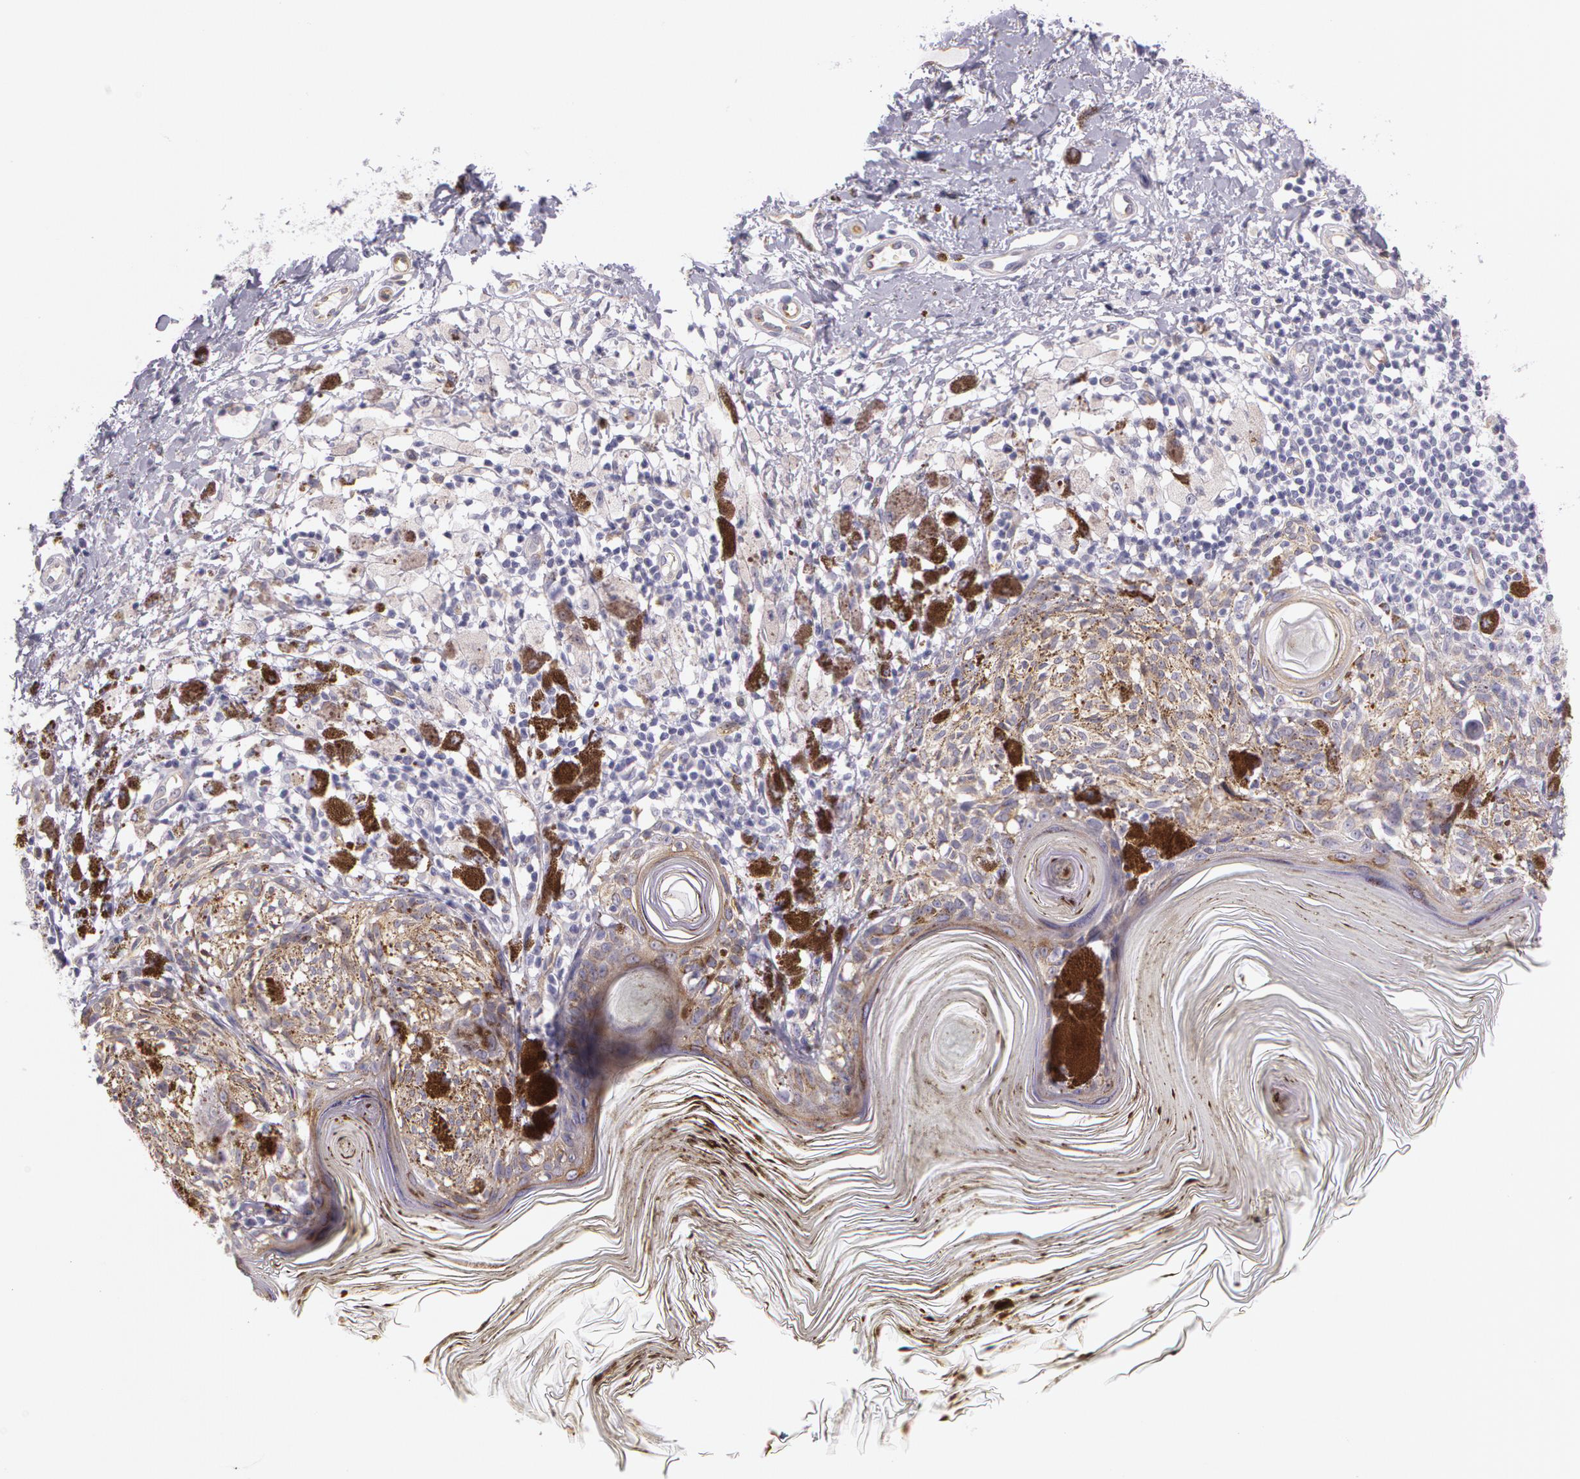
{"staining": {"intensity": "moderate", "quantity": "25%-75%", "location": "cytoplasmic/membranous"}, "tissue": "melanoma", "cell_type": "Tumor cells", "image_type": "cancer", "snomed": [{"axis": "morphology", "description": "Malignant melanoma, NOS"}, {"axis": "topography", "description": "Skin"}], "caption": "Immunohistochemistry (IHC) histopathology image of human malignant melanoma stained for a protein (brown), which demonstrates medium levels of moderate cytoplasmic/membranous expression in about 25%-75% of tumor cells.", "gene": "APP", "patient": {"sex": "male", "age": 88}}